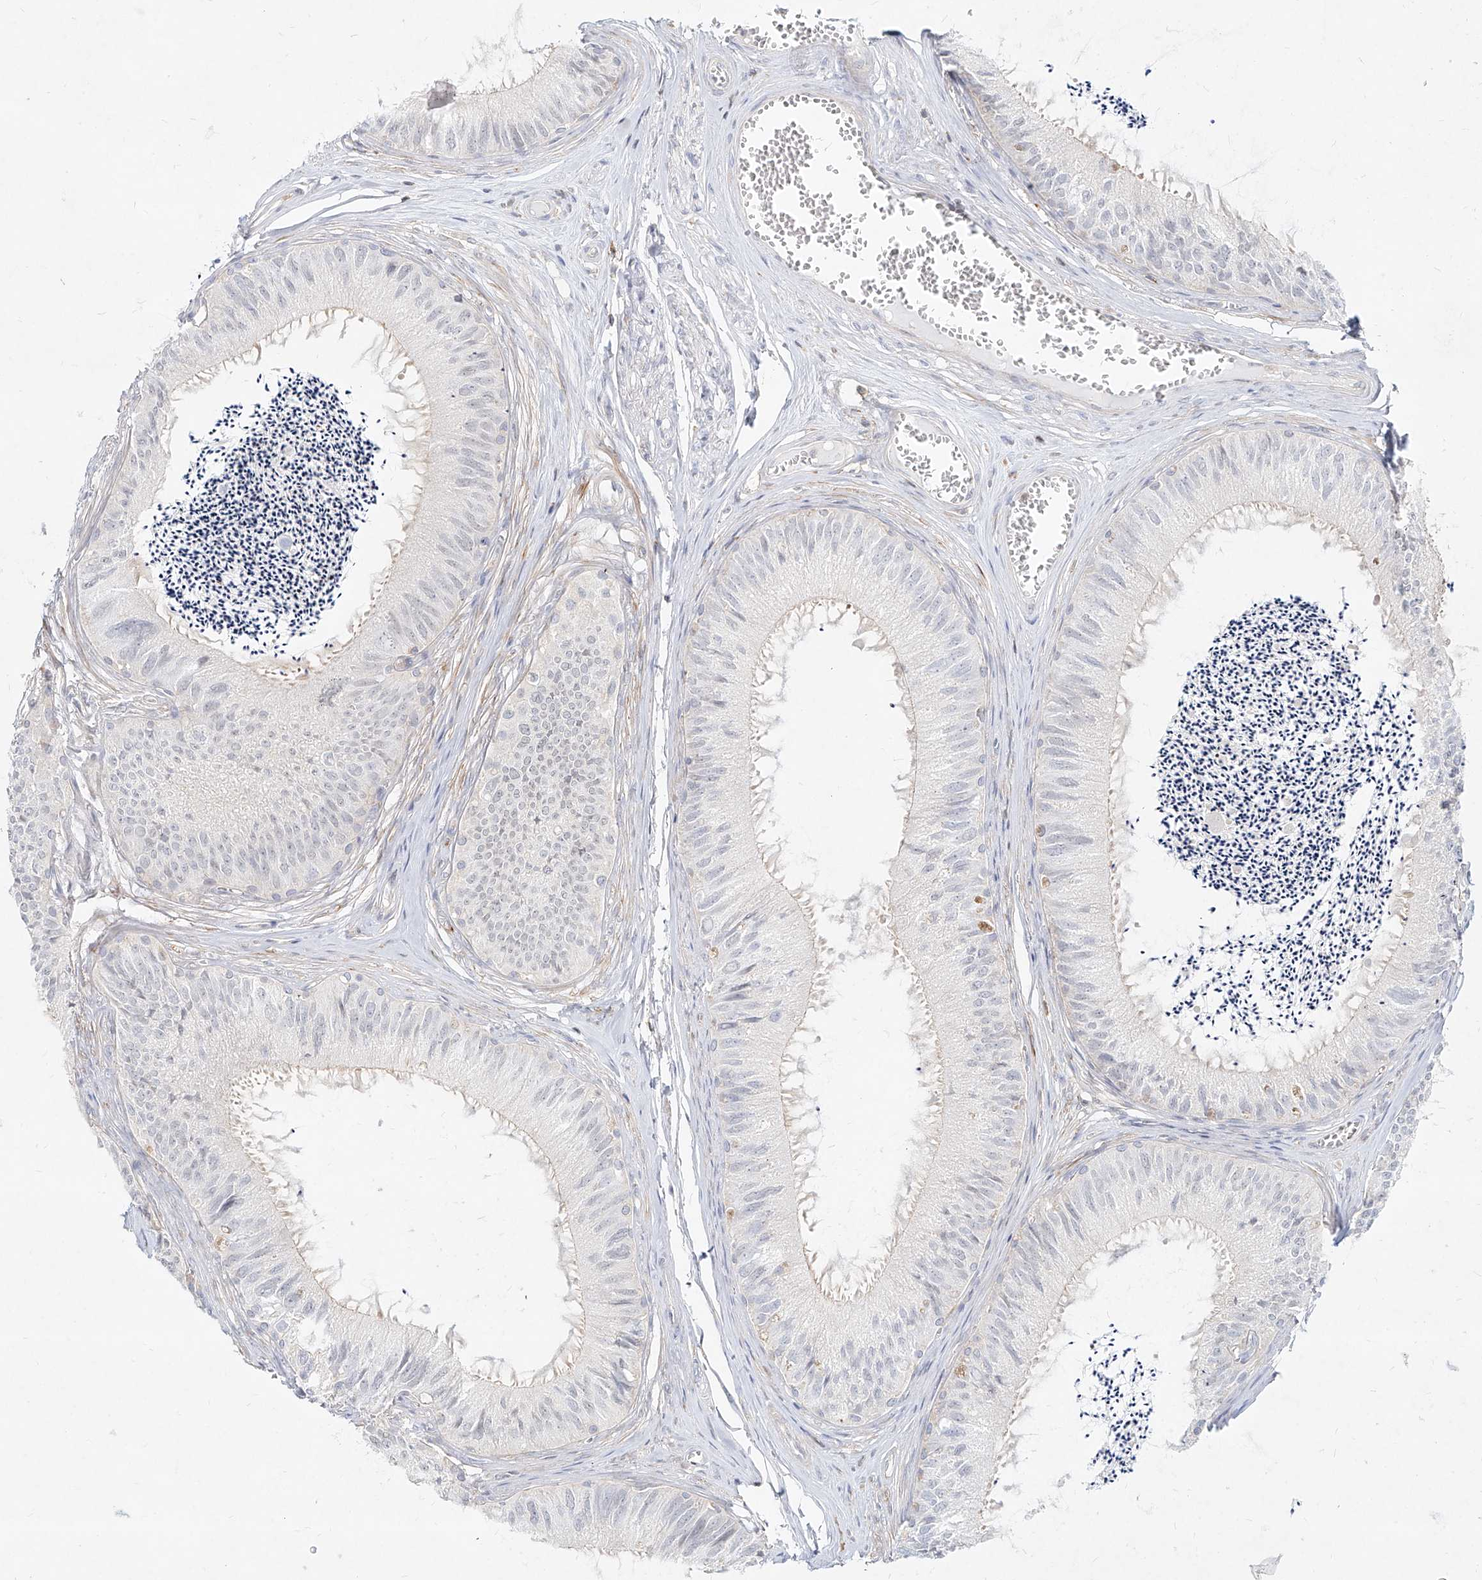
{"staining": {"intensity": "weak", "quantity": "25%-75%", "location": "cytoplasmic/membranous"}, "tissue": "epididymis", "cell_type": "Glandular cells", "image_type": "normal", "snomed": [{"axis": "morphology", "description": "Normal tissue, NOS"}, {"axis": "topography", "description": "Epididymis"}], "caption": "Protein expression analysis of benign human epididymis reveals weak cytoplasmic/membranous expression in about 25%-75% of glandular cells.", "gene": "SLC2A12", "patient": {"sex": "male", "age": 79}}